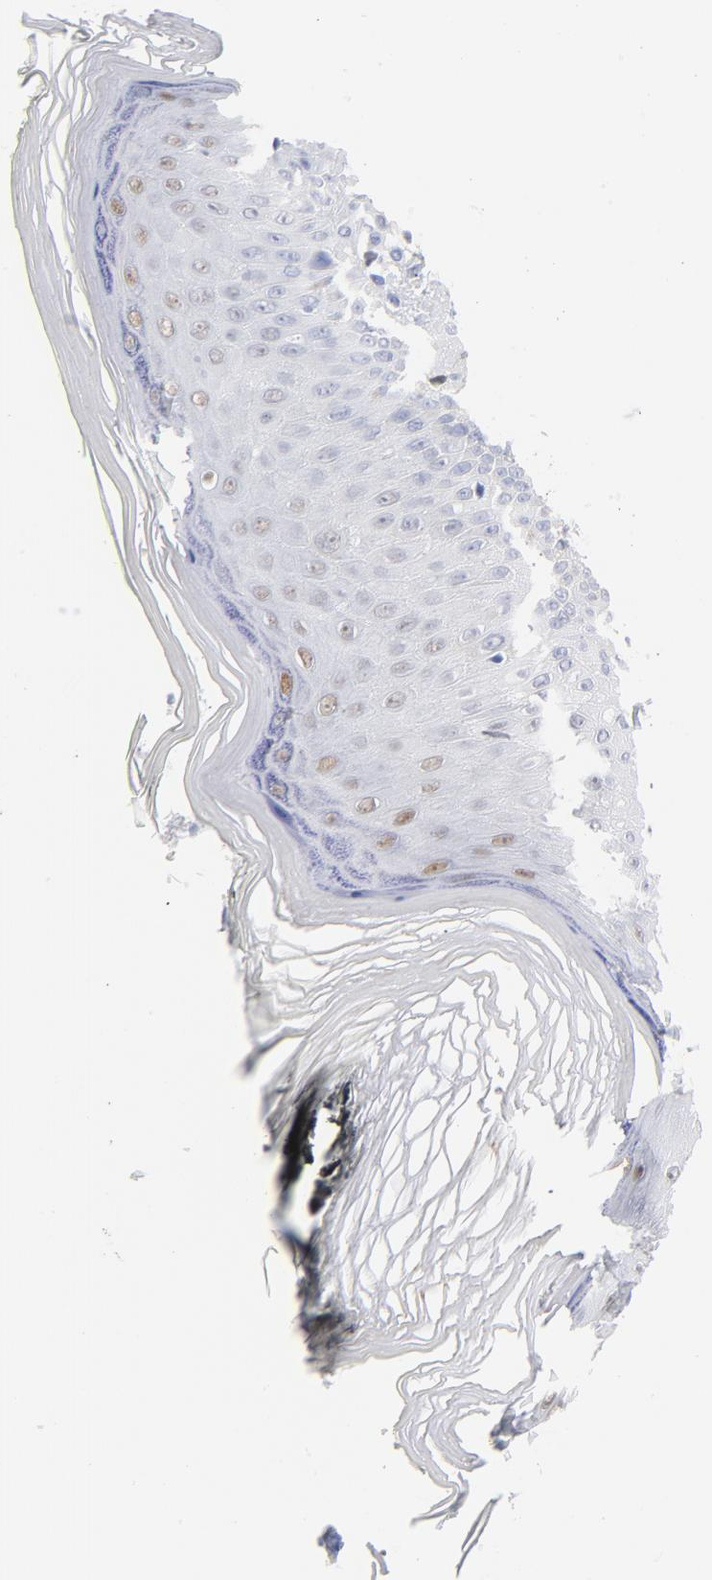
{"staining": {"intensity": "moderate", "quantity": "25%-75%", "location": "nuclear"}, "tissue": "skin", "cell_type": "Epidermal cells", "image_type": "normal", "snomed": [{"axis": "morphology", "description": "Normal tissue, NOS"}, {"axis": "morphology", "description": "Inflammation, NOS"}, {"axis": "topography", "description": "Soft tissue"}, {"axis": "topography", "description": "Anal"}], "caption": "Protein analysis of benign skin exhibits moderate nuclear expression in approximately 25%-75% of epidermal cells.", "gene": "CDKN1B", "patient": {"sex": "female", "age": 15}}